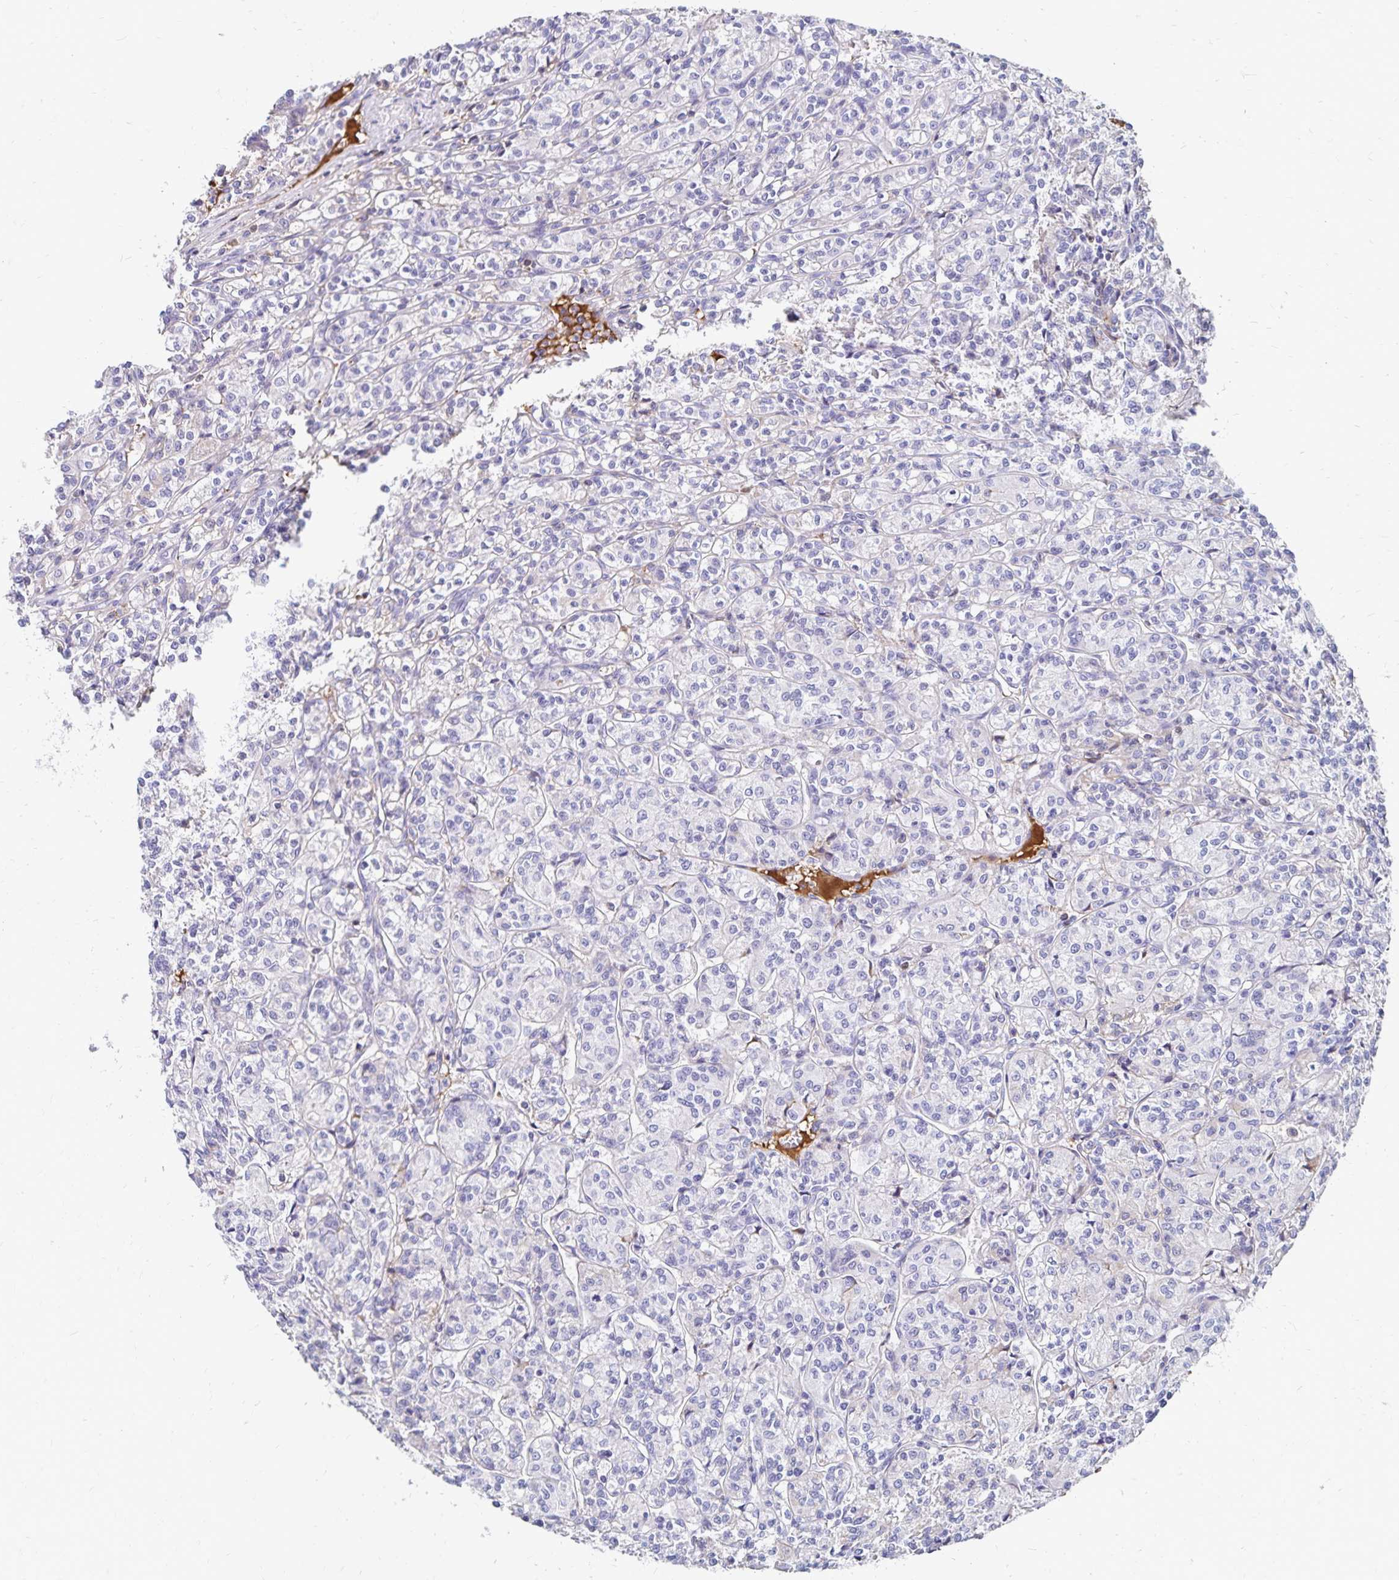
{"staining": {"intensity": "negative", "quantity": "none", "location": "none"}, "tissue": "renal cancer", "cell_type": "Tumor cells", "image_type": "cancer", "snomed": [{"axis": "morphology", "description": "Adenocarcinoma, NOS"}, {"axis": "topography", "description": "Kidney"}], "caption": "IHC micrograph of adenocarcinoma (renal) stained for a protein (brown), which exhibits no staining in tumor cells.", "gene": "NECAP1", "patient": {"sex": "male", "age": 36}}